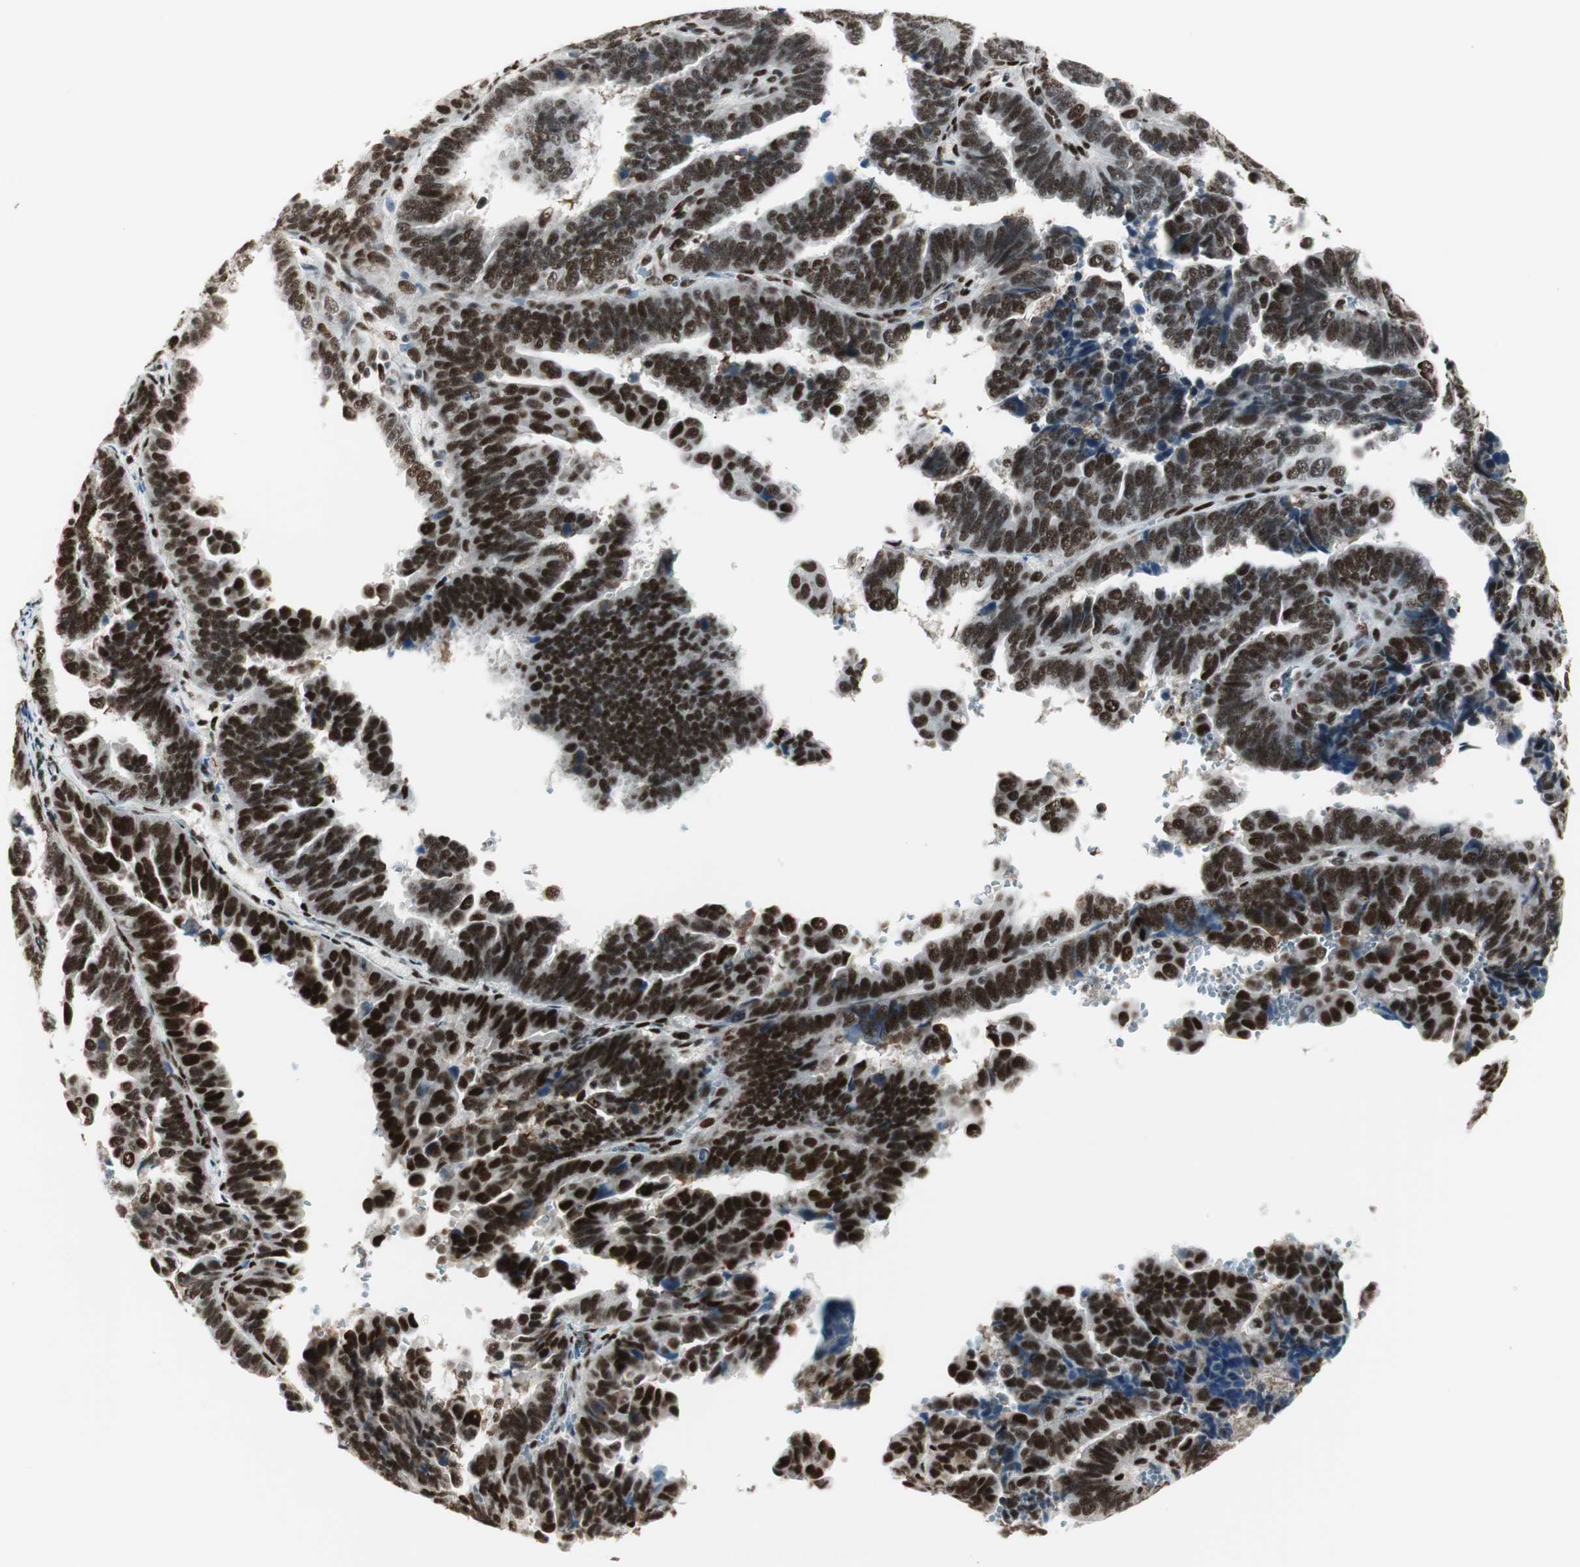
{"staining": {"intensity": "strong", "quantity": ">75%", "location": "nuclear"}, "tissue": "endometrial cancer", "cell_type": "Tumor cells", "image_type": "cancer", "snomed": [{"axis": "morphology", "description": "Adenocarcinoma, NOS"}, {"axis": "topography", "description": "Endometrium"}], "caption": "Tumor cells show strong nuclear positivity in approximately >75% of cells in endometrial cancer (adenocarcinoma).", "gene": "HEXIM1", "patient": {"sex": "female", "age": 75}}